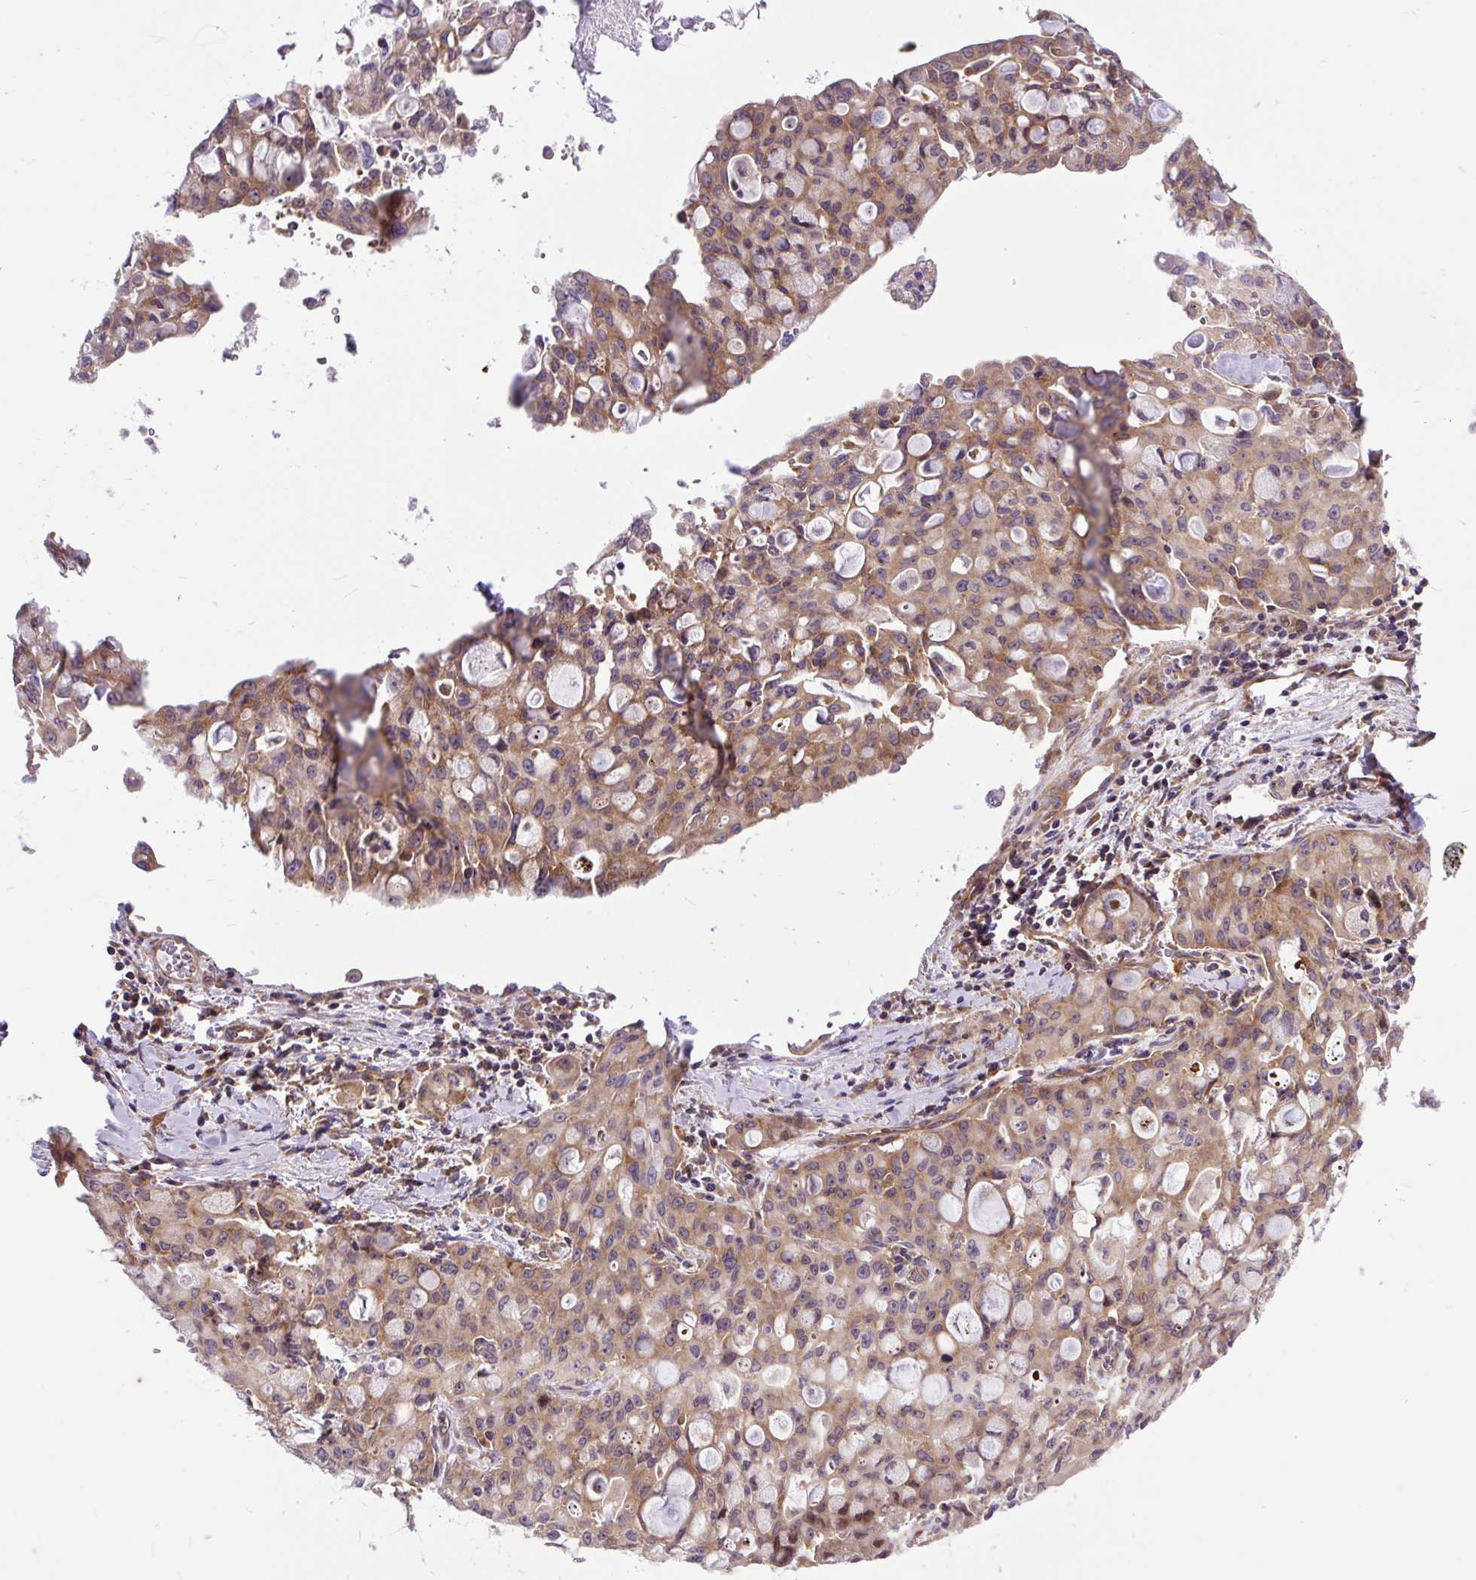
{"staining": {"intensity": "moderate", "quantity": ">75%", "location": "cytoplasmic/membranous"}, "tissue": "lung cancer", "cell_type": "Tumor cells", "image_type": "cancer", "snomed": [{"axis": "morphology", "description": "Adenocarcinoma, NOS"}, {"axis": "topography", "description": "Lung"}], "caption": "A medium amount of moderate cytoplasmic/membranous staining is identified in about >75% of tumor cells in adenocarcinoma (lung) tissue.", "gene": "TRIM17", "patient": {"sex": "female", "age": 44}}